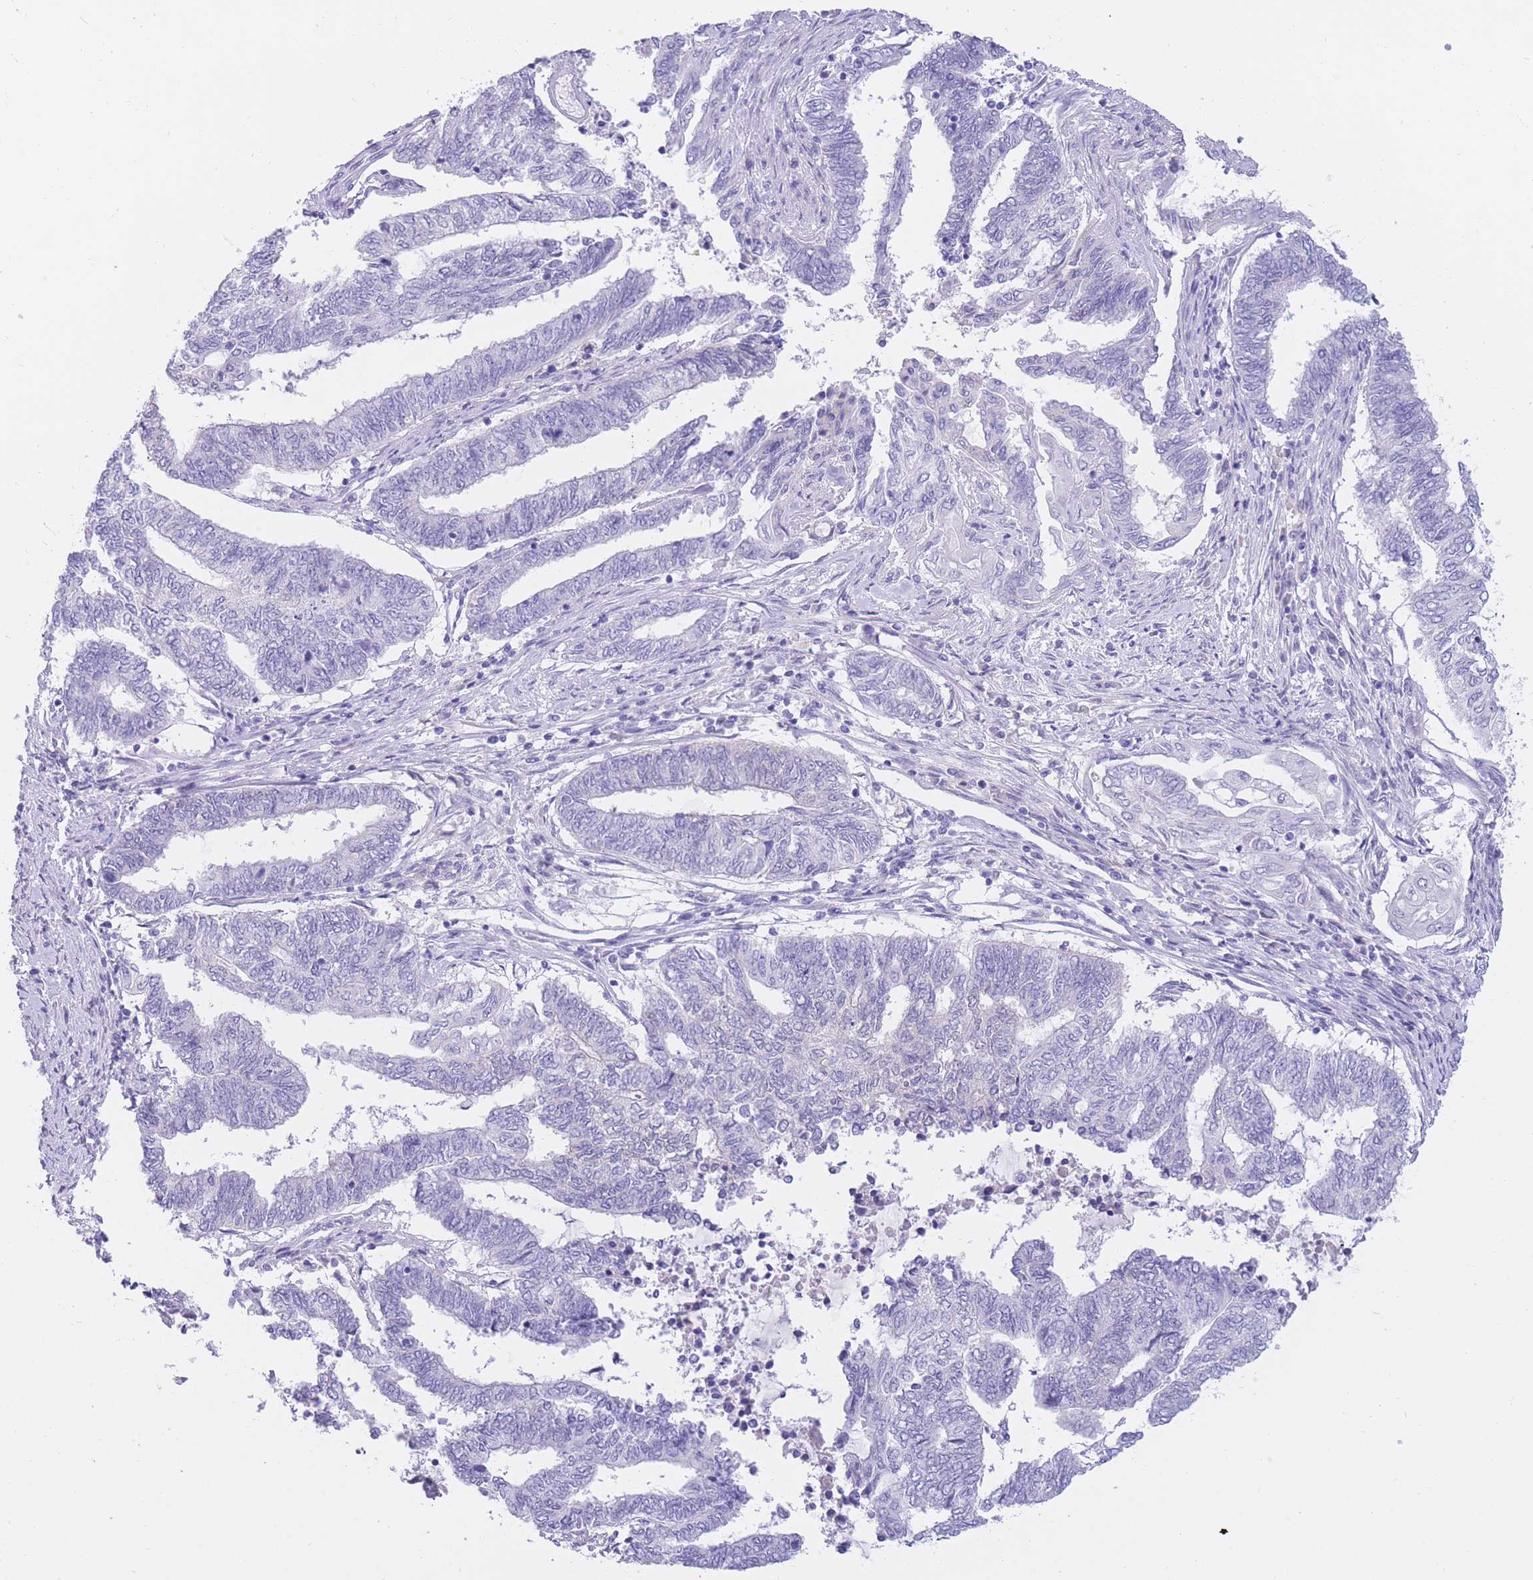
{"staining": {"intensity": "negative", "quantity": "none", "location": "none"}, "tissue": "endometrial cancer", "cell_type": "Tumor cells", "image_type": "cancer", "snomed": [{"axis": "morphology", "description": "Adenocarcinoma, NOS"}, {"axis": "topography", "description": "Uterus"}, {"axis": "topography", "description": "Endometrium"}], "caption": "Tumor cells show no significant staining in endometrial adenocarcinoma.", "gene": "SULT1A1", "patient": {"sex": "female", "age": 70}}